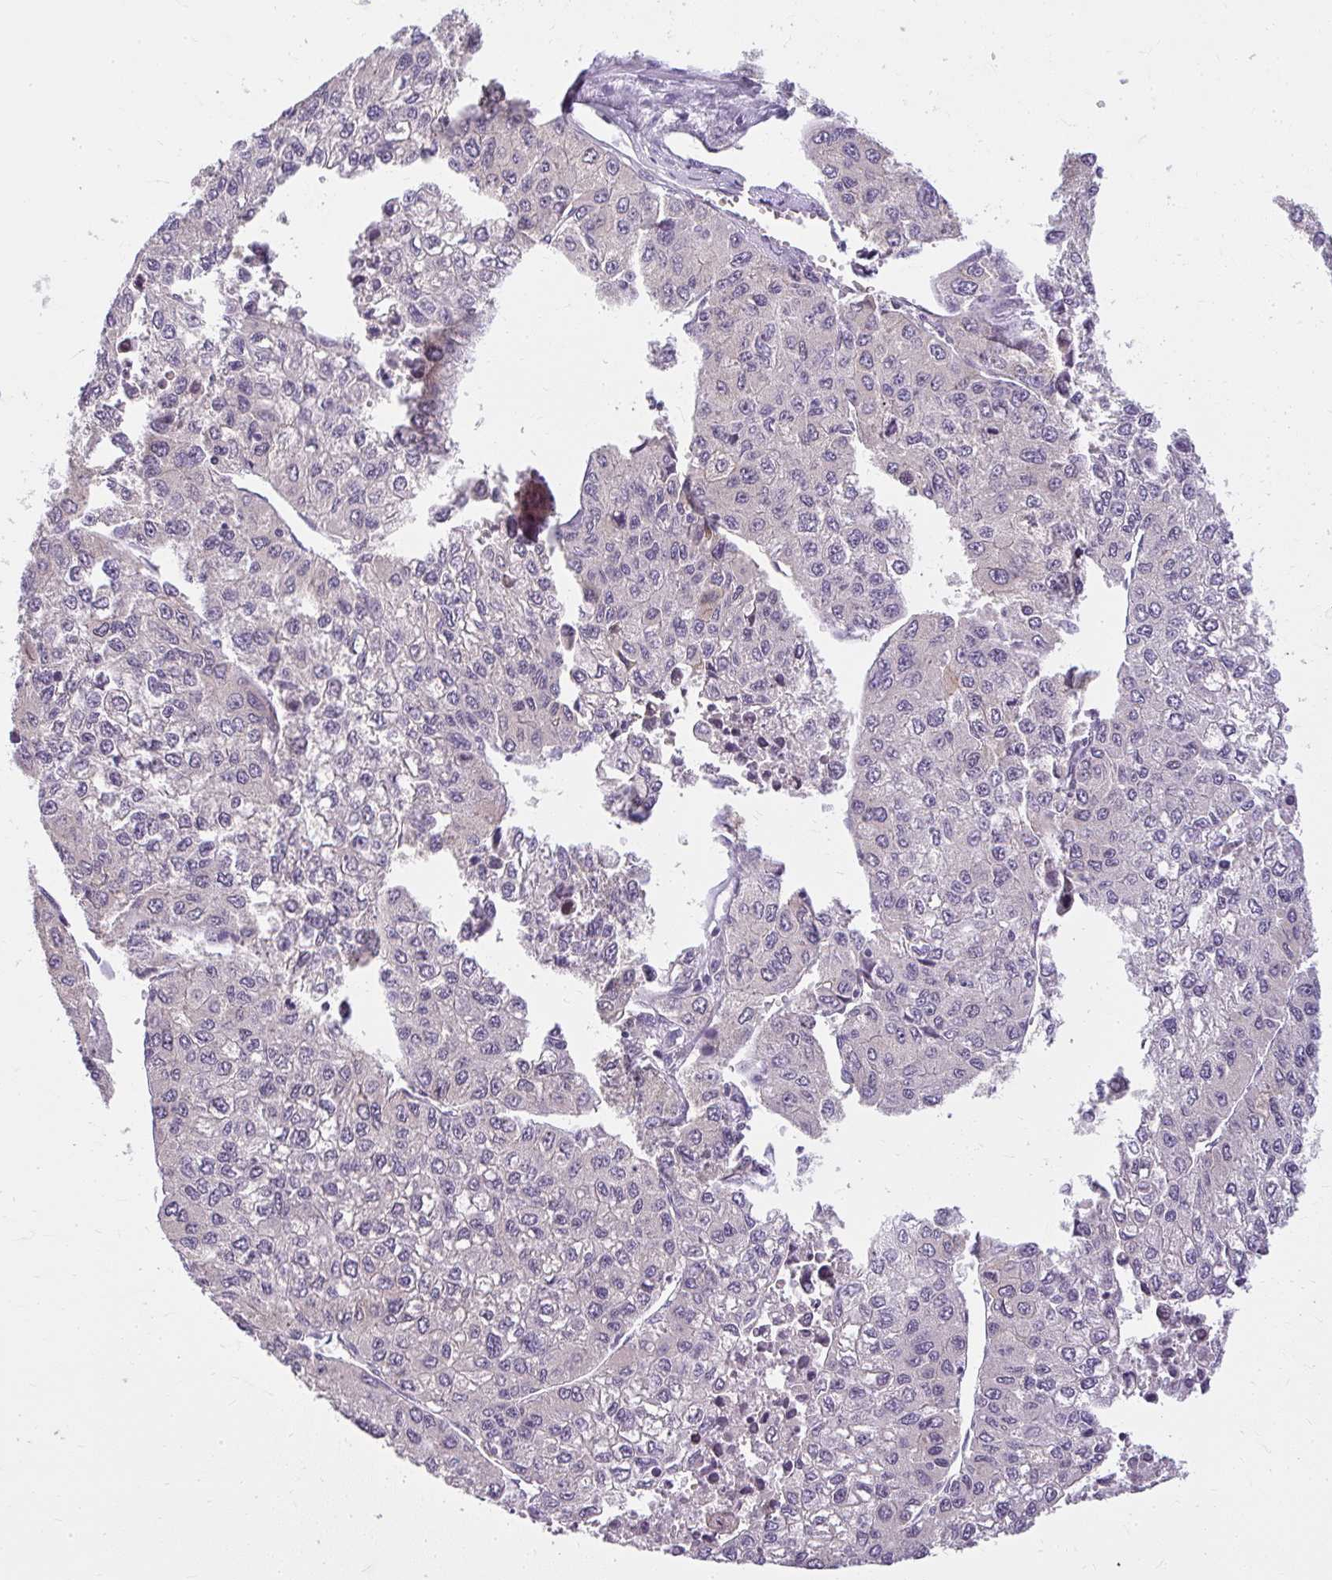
{"staining": {"intensity": "negative", "quantity": "none", "location": "none"}, "tissue": "liver cancer", "cell_type": "Tumor cells", "image_type": "cancer", "snomed": [{"axis": "morphology", "description": "Carcinoma, Hepatocellular, NOS"}, {"axis": "topography", "description": "Liver"}], "caption": "Tumor cells show no significant protein staining in liver cancer (hepatocellular carcinoma).", "gene": "ZFYVE26", "patient": {"sex": "female", "age": 66}}